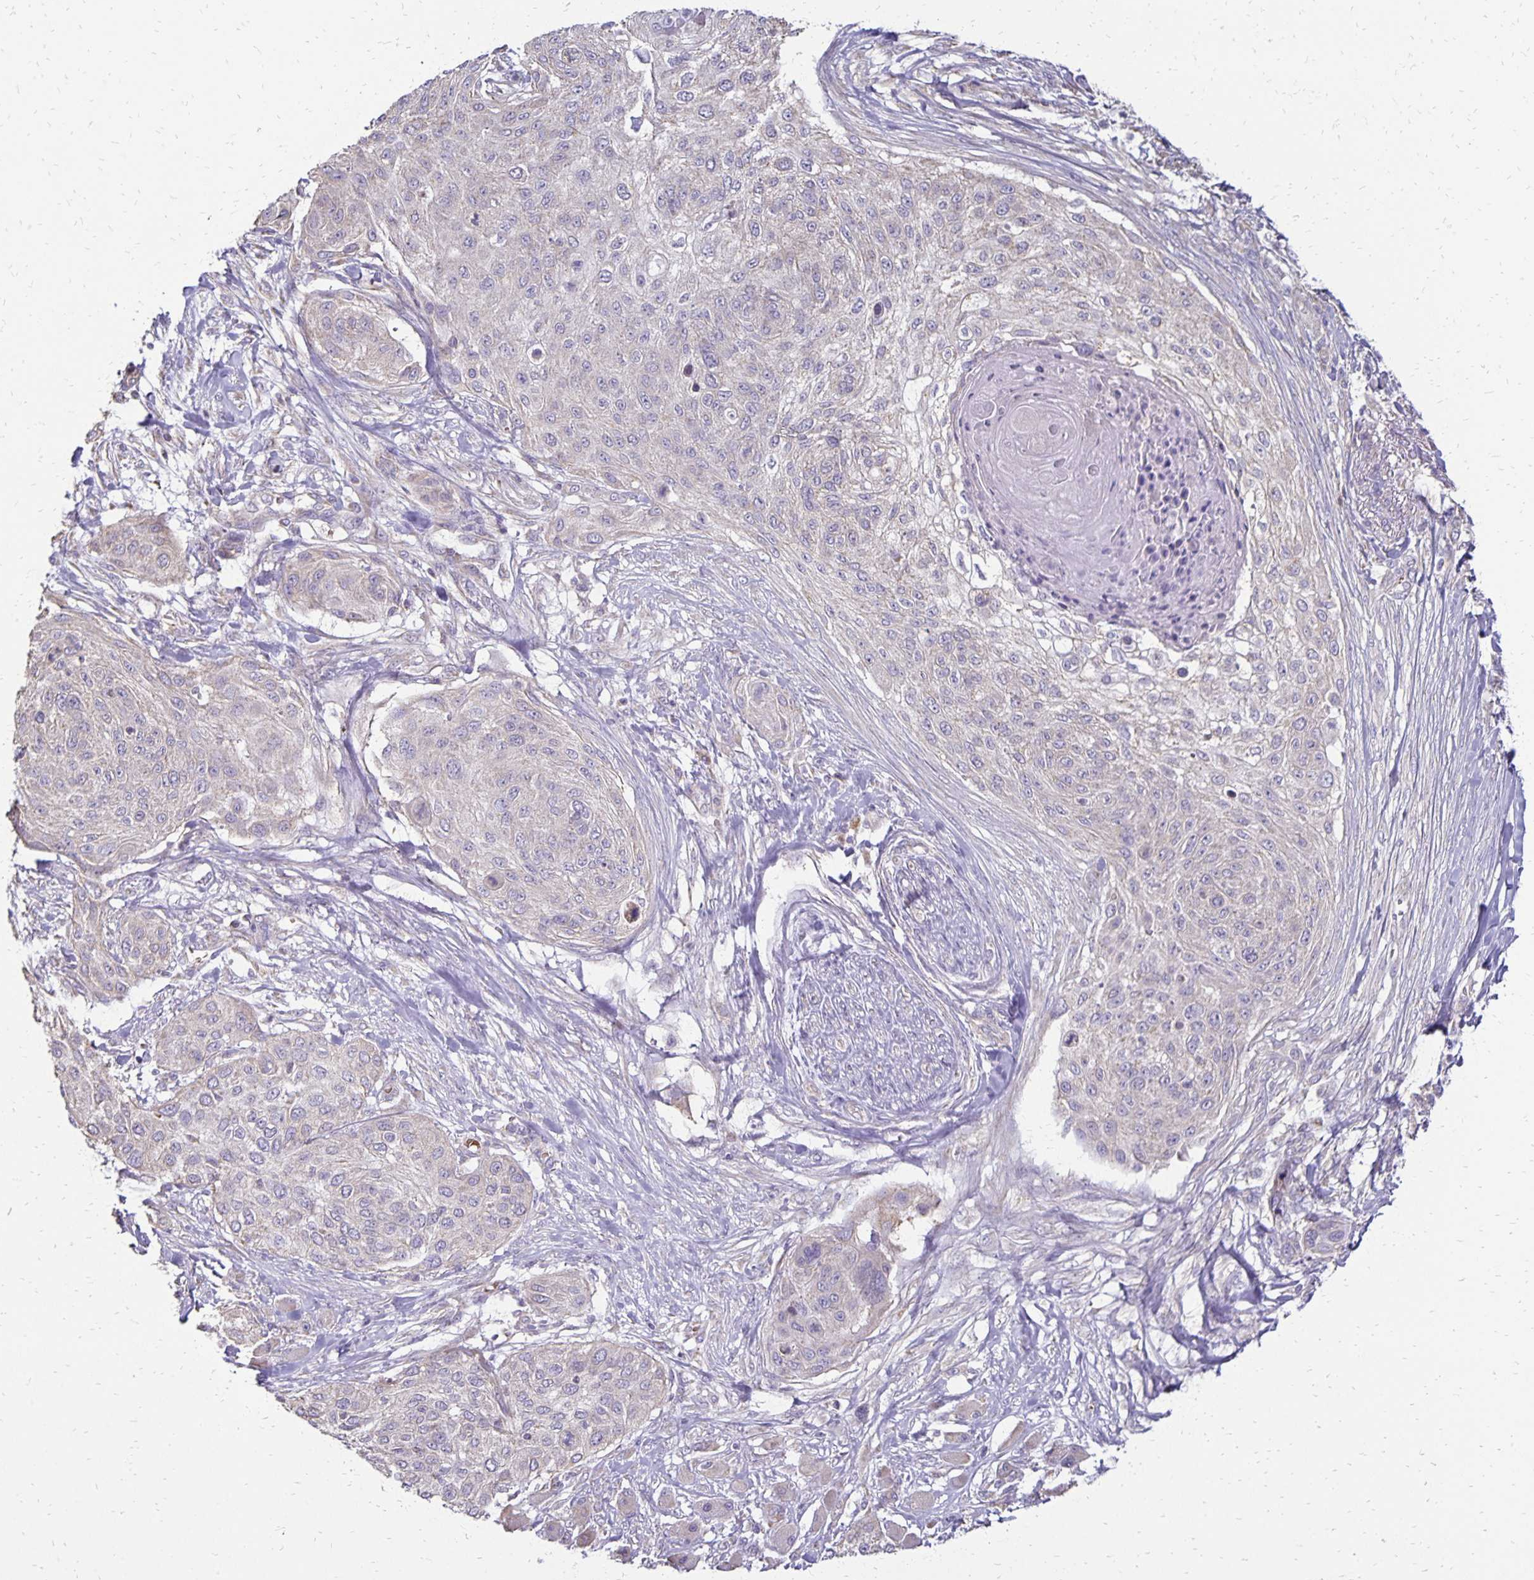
{"staining": {"intensity": "negative", "quantity": "none", "location": "none"}, "tissue": "skin cancer", "cell_type": "Tumor cells", "image_type": "cancer", "snomed": [{"axis": "morphology", "description": "Squamous cell carcinoma, NOS"}, {"axis": "topography", "description": "Skin"}], "caption": "This photomicrograph is of skin cancer (squamous cell carcinoma) stained with IHC to label a protein in brown with the nuclei are counter-stained blue. There is no expression in tumor cells.", "gene": "FN3K", "patient": {"sex": "female", "age": 87}}